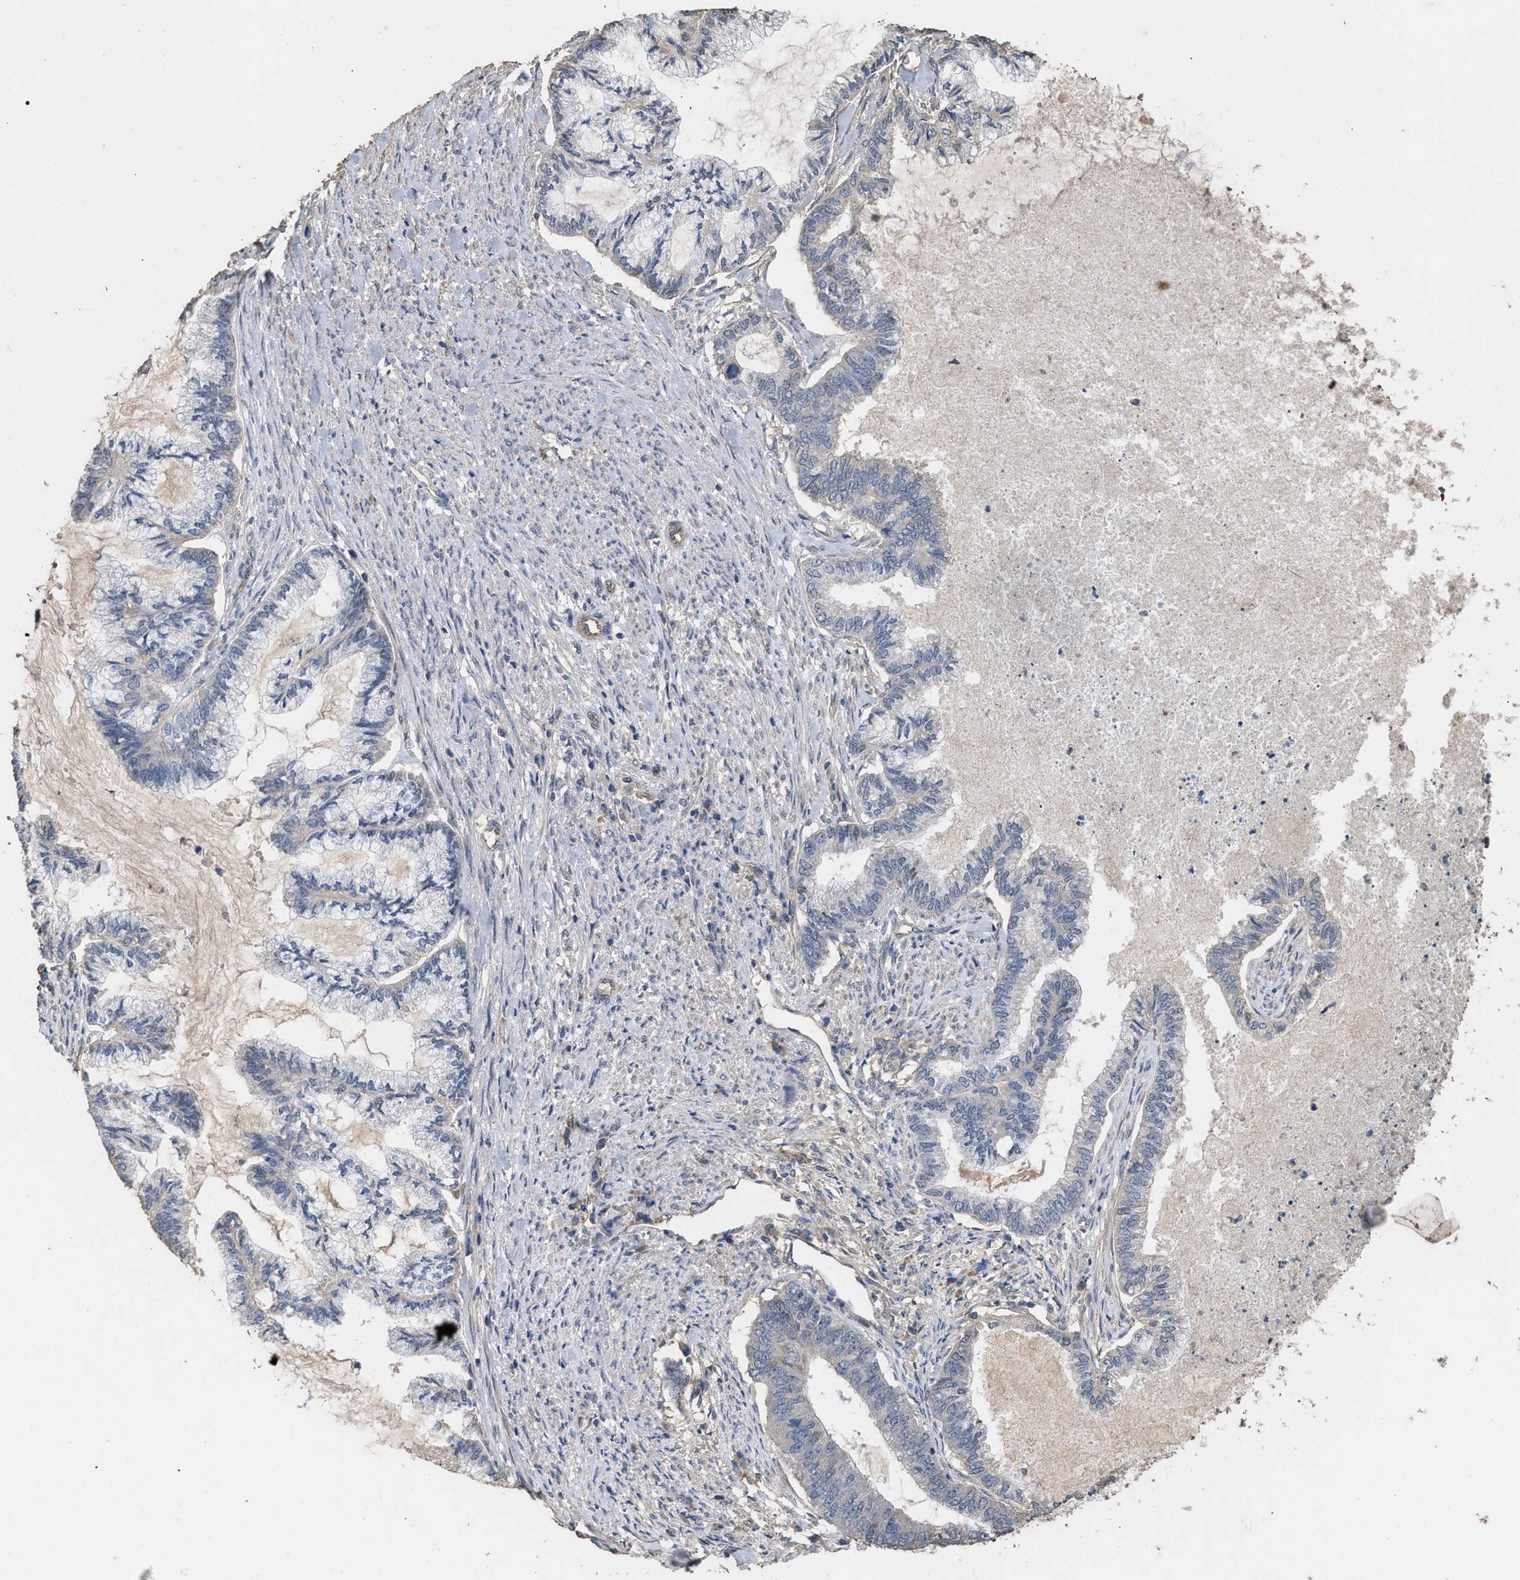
{"staining": {"intensity": "negative", "quantity": "none", "location": "none"}, "tissue": "endometrial cancer", "cell_type": "Tumor cells", "image_type": "cancer", "snomed": [{"axis": "morphology", "description": "Adenocarcinoma, NOS"}, {"axis": "topography", "description": "Endometrium"}], "caption": "Adenocarcinoma (endometrial) stained for a protein using immunohistochemistry (IHC) shows no expression tumor cells.", "gene": "HTRA3", "patient": {"sex": "female", "age": 86}}